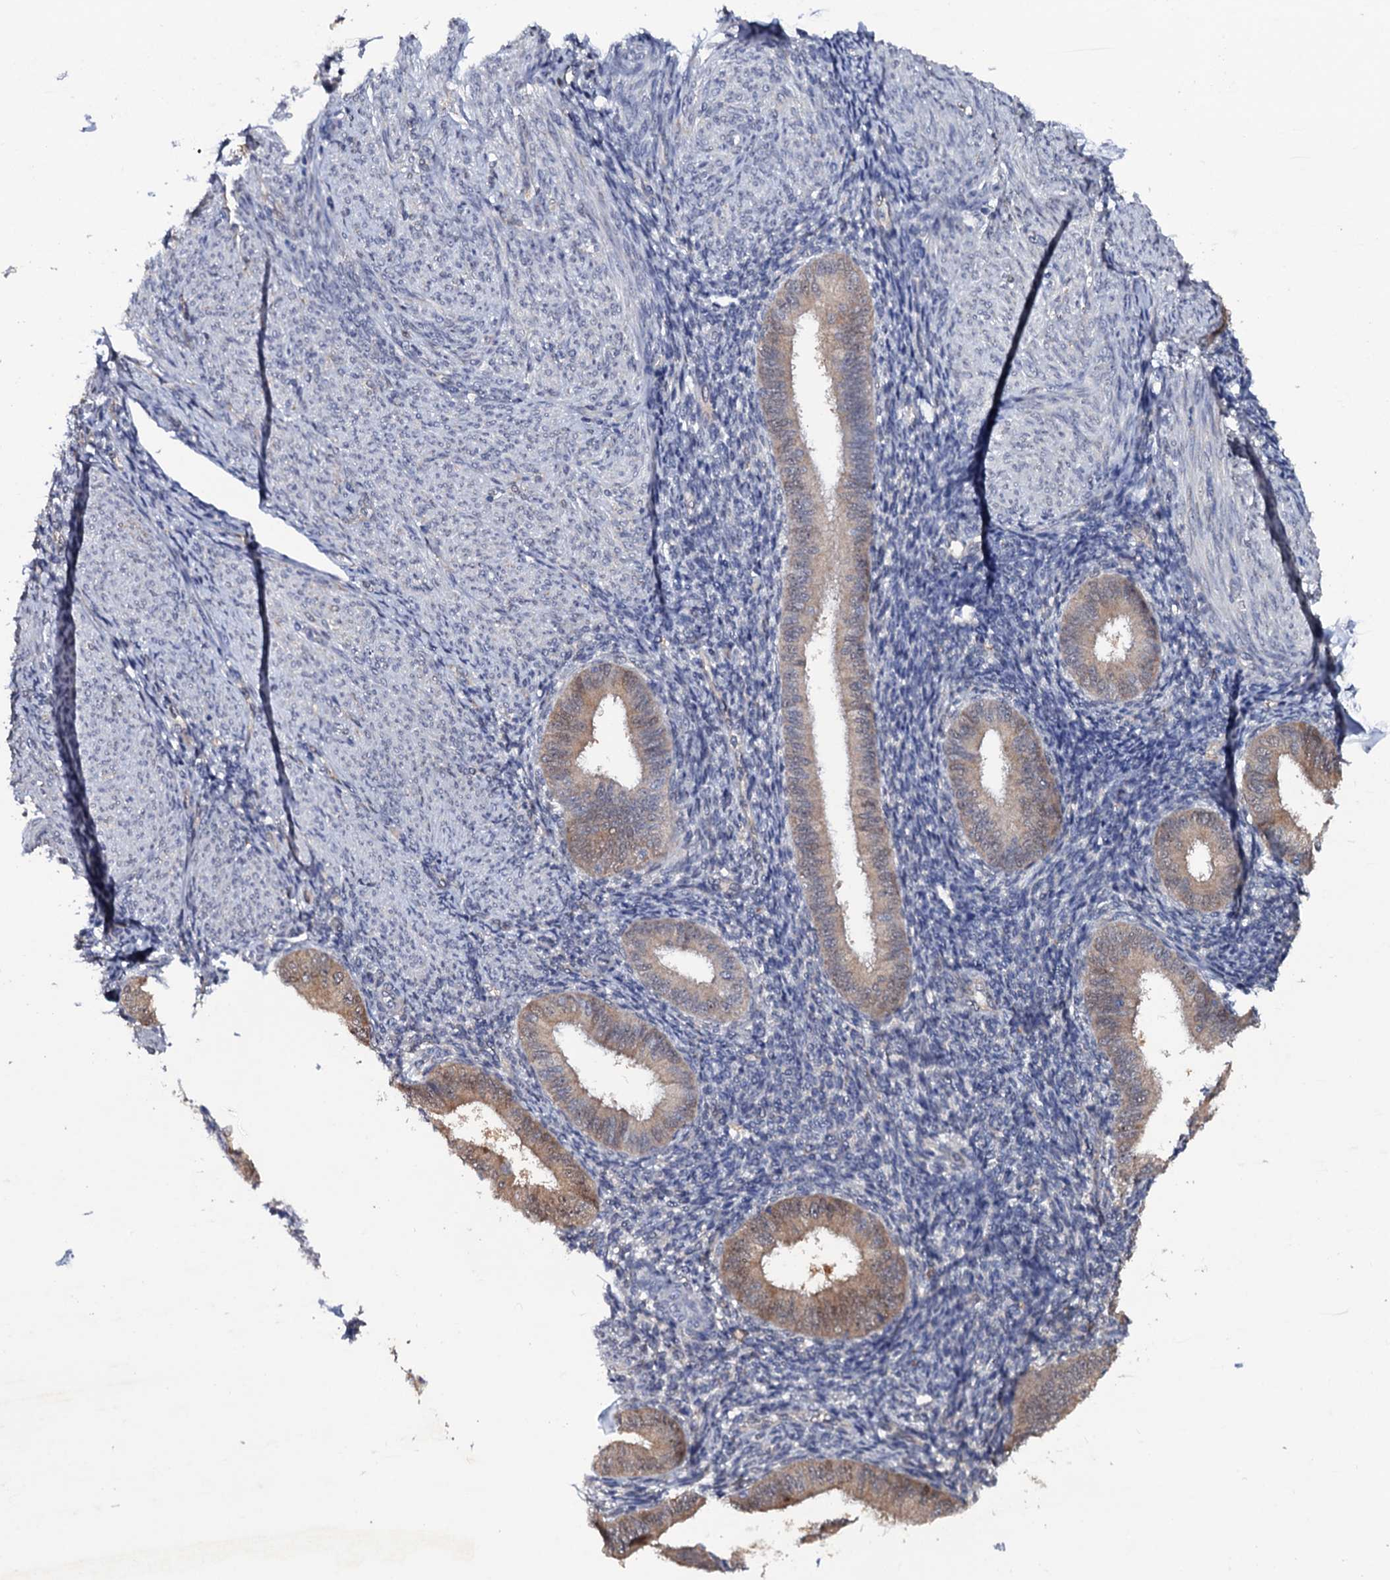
{"staining": {"intensity": "weak", "quantity": "<25%", "location": "cytoplasmic/membranous"}, "tissue": "endometrium", "cell_type": "Cells in endometrial stroma", "image_type": "normal", "snomed": [{"axis": "morphology", "description": "Normal tissue, NOS"}, {"axis": "topography", "description": "Uterus"}, {"axis": "topography", "description": "Endometrium"}], "caption": "Immunohistochemistry (IHC) micrograph of normal endometrium stained for a protein (brown), which reveals no staining in cells in endometrial stroma. Brightfield microscopy of immunohistochemistry (IHC) stained with DAB (3,3'-diaminobenzidine) (brown) and hematoxylin (blue), captured at high magnification.", "gene": "CRYL1", "patient": {"sex": "female", "age": 48}}